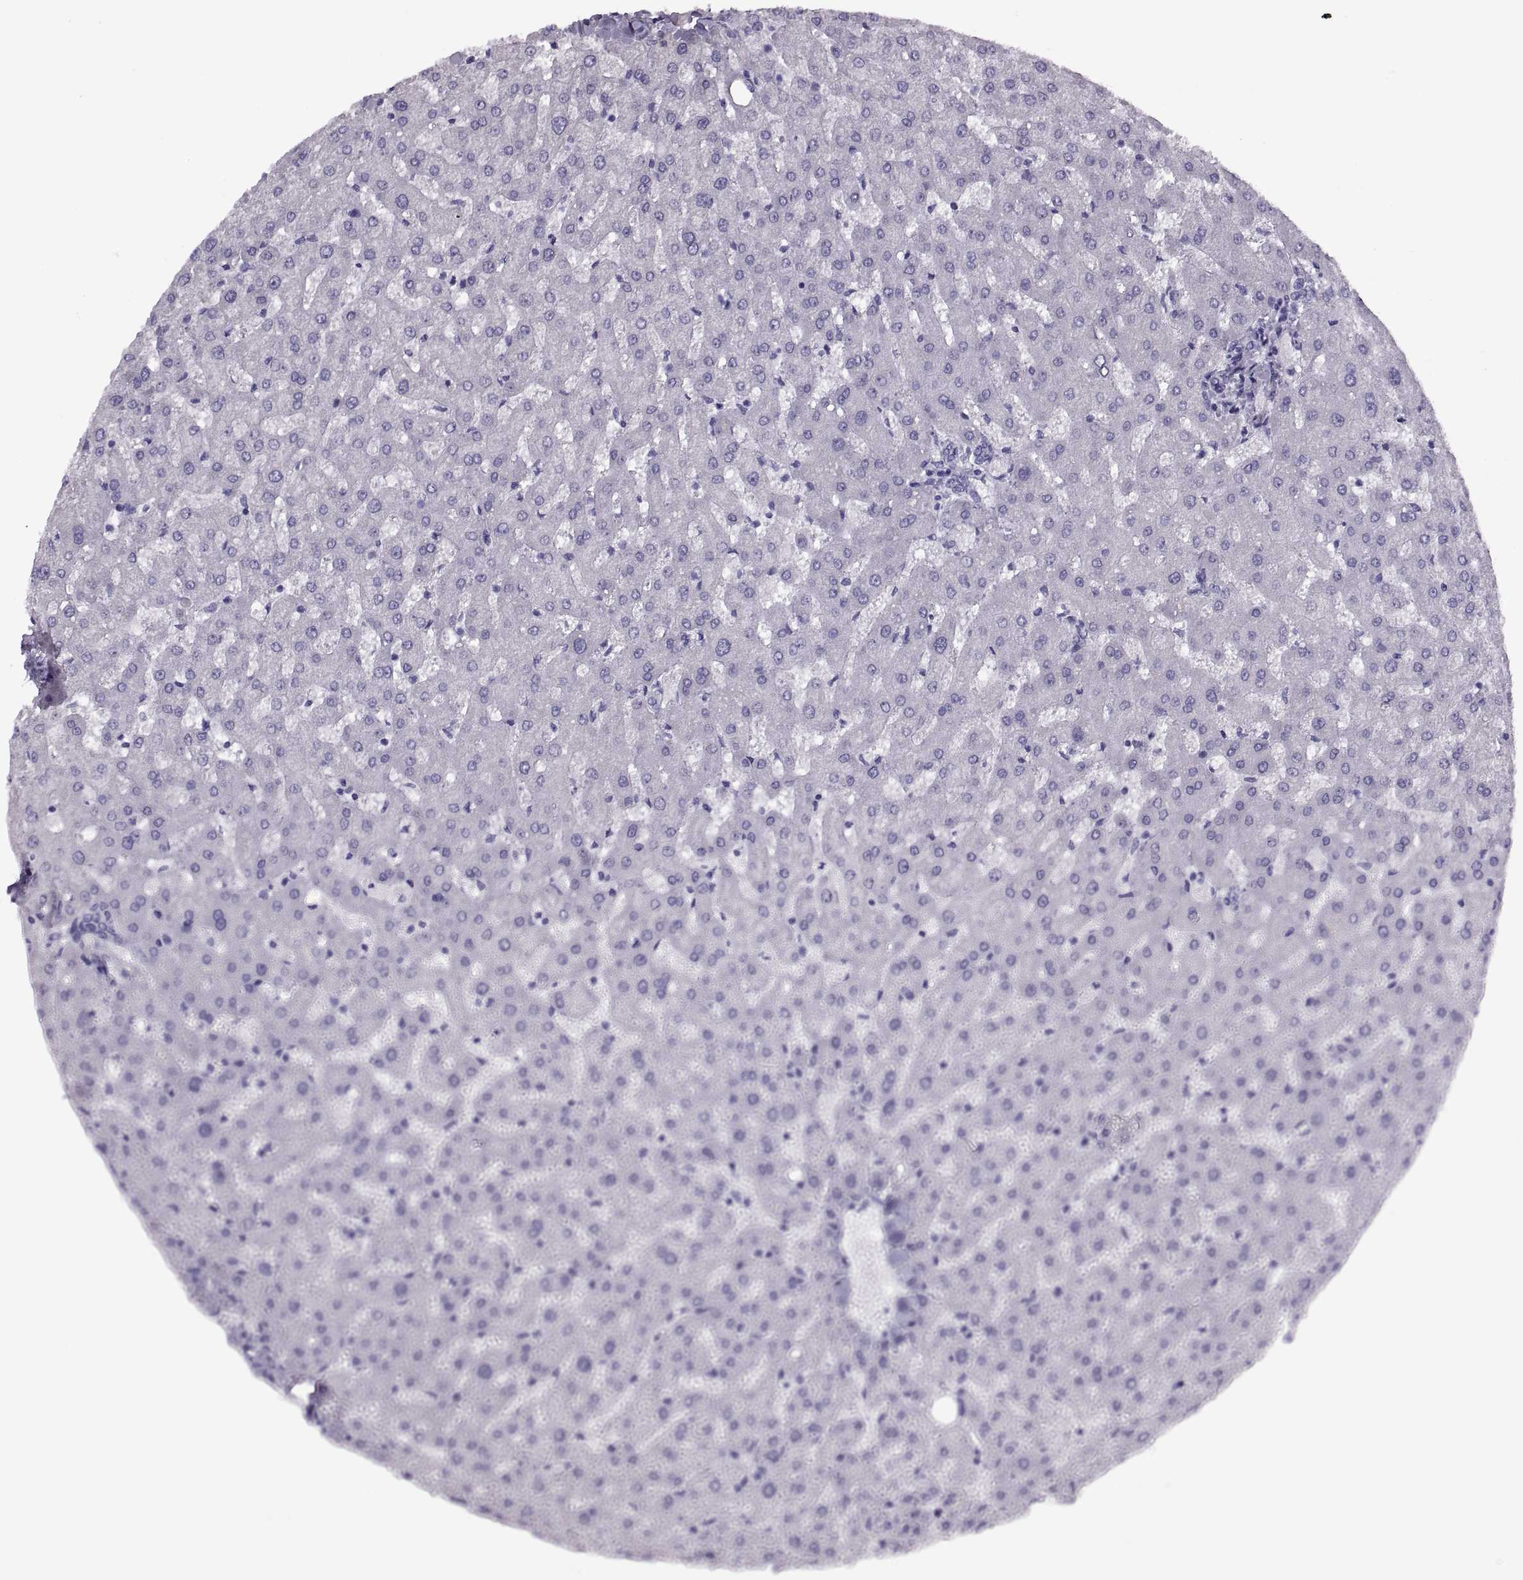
{"staining": {"intensity": "negative", "quantity": "none", "location": "none"}, "tissue": "liver", "cell_type": "Cholangiocytes", "image_type": "normal", "snomed": [{"axis": "morphology", "description": "Normal tissue, NOS"}, {"axis": "topography", "description": "Liver"}], "caption": "Immunohistochemistry (IHC) of unremarkable liver exhibits no expression in cholangiocytes. The staining was performed using DAB (3,3'-diaminobenzidine) to visualize the protein expression in brown, while the nuclei were stained in blue with hematoxylin (Magnification: 20x).", "gene": "RLBP1", "patient": {"sex": "female", "age": 50}}